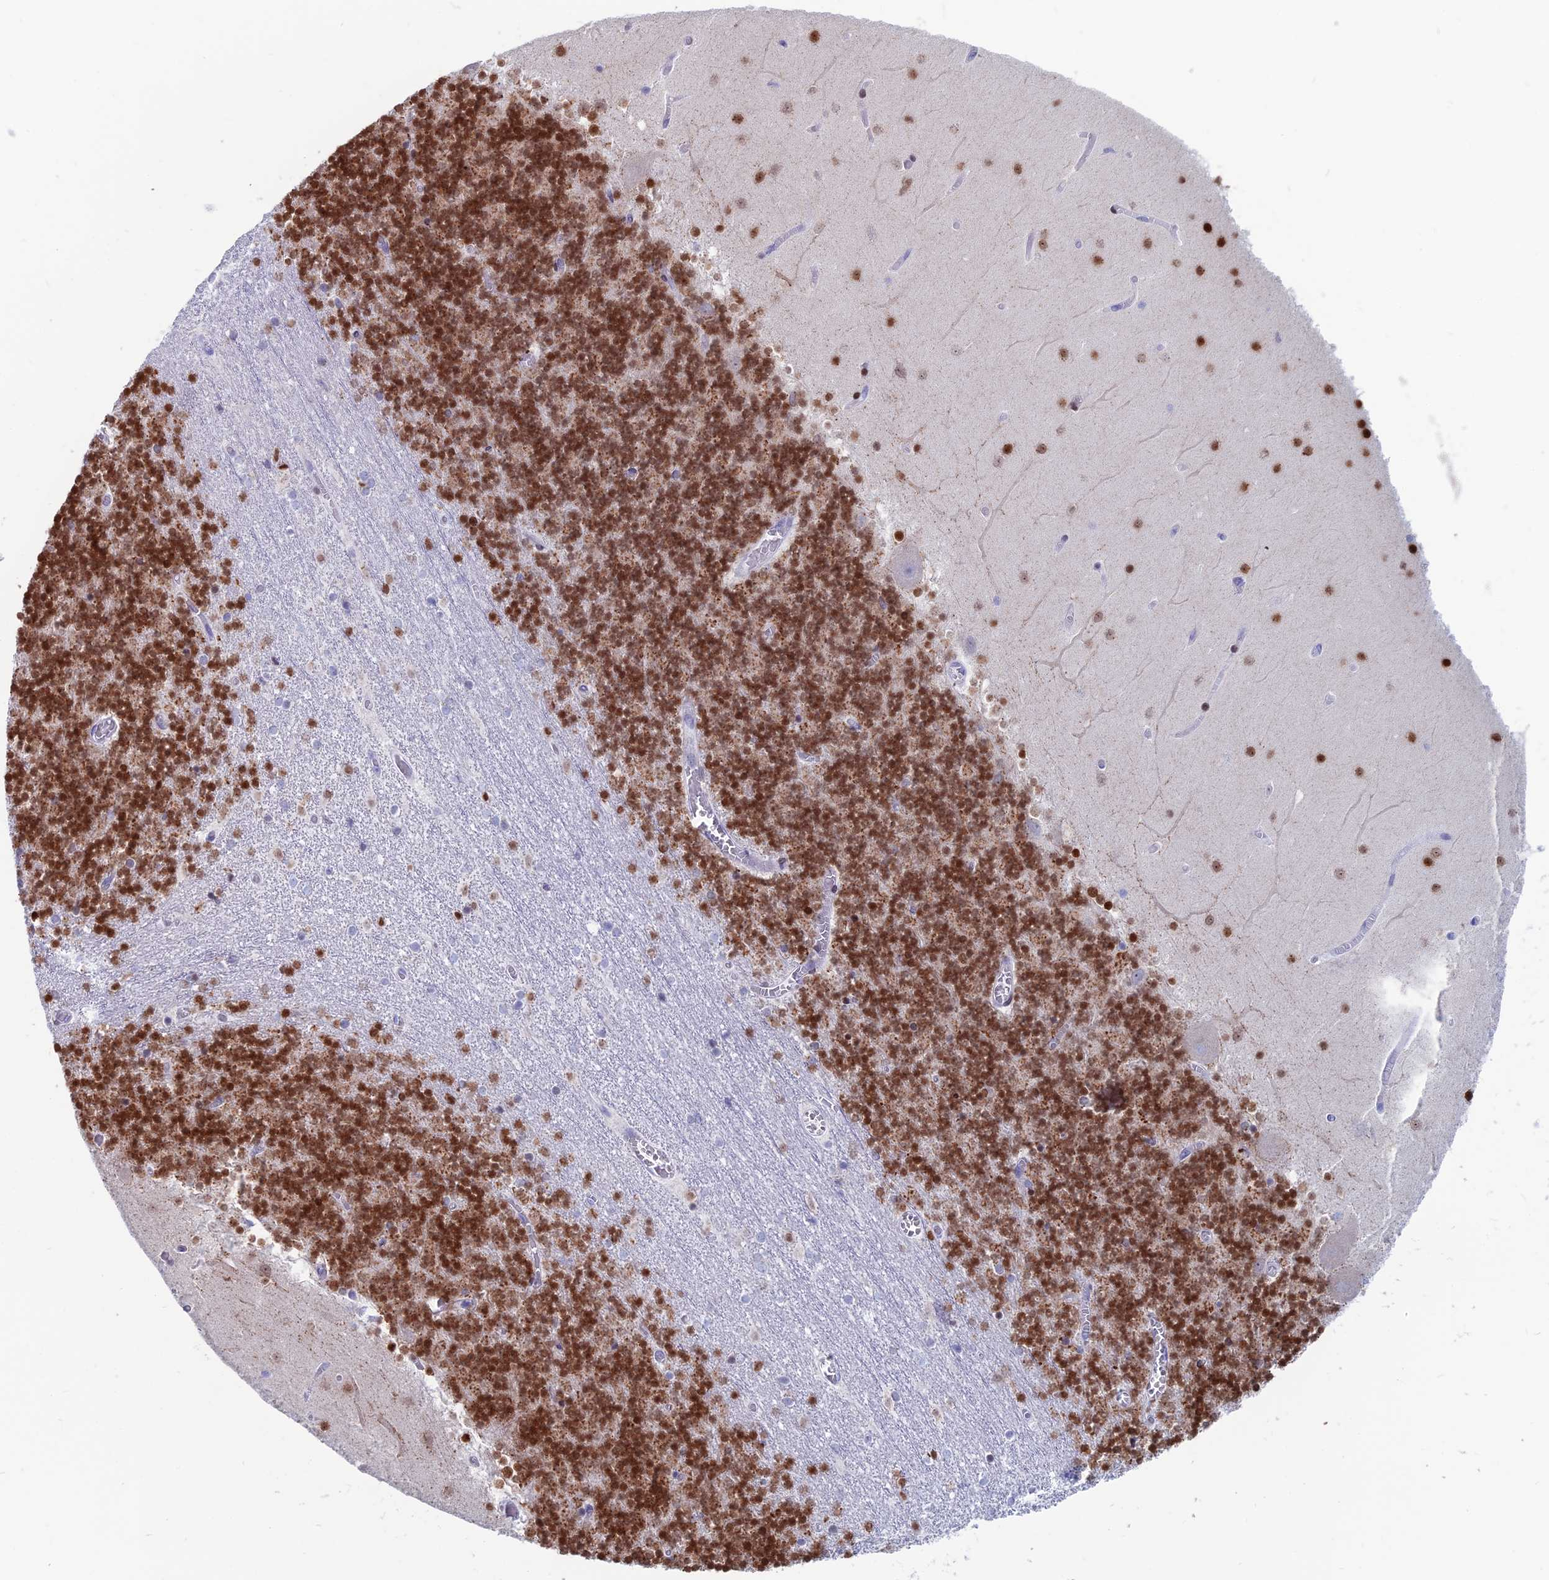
{"staining": {"intensity": "strong", "quantity": "25%-75%", "location": "nuclear"}, "tissue": "cerebellum", "cell_type": "Cells in granular layer", "image_type": "normal", "snomed": [{"axis": "morphology", "description": "Normal tissue, NOS"}, {"axis": "topography", "description": "Cerebellum"}], "caption": "Protein expression analysis of normal cerebellum shows strong nuclear positivity in about 25%-75% of cells in granular layer.", "gene": "CERS6", "patient": {"sex": "female", "age": 28}}